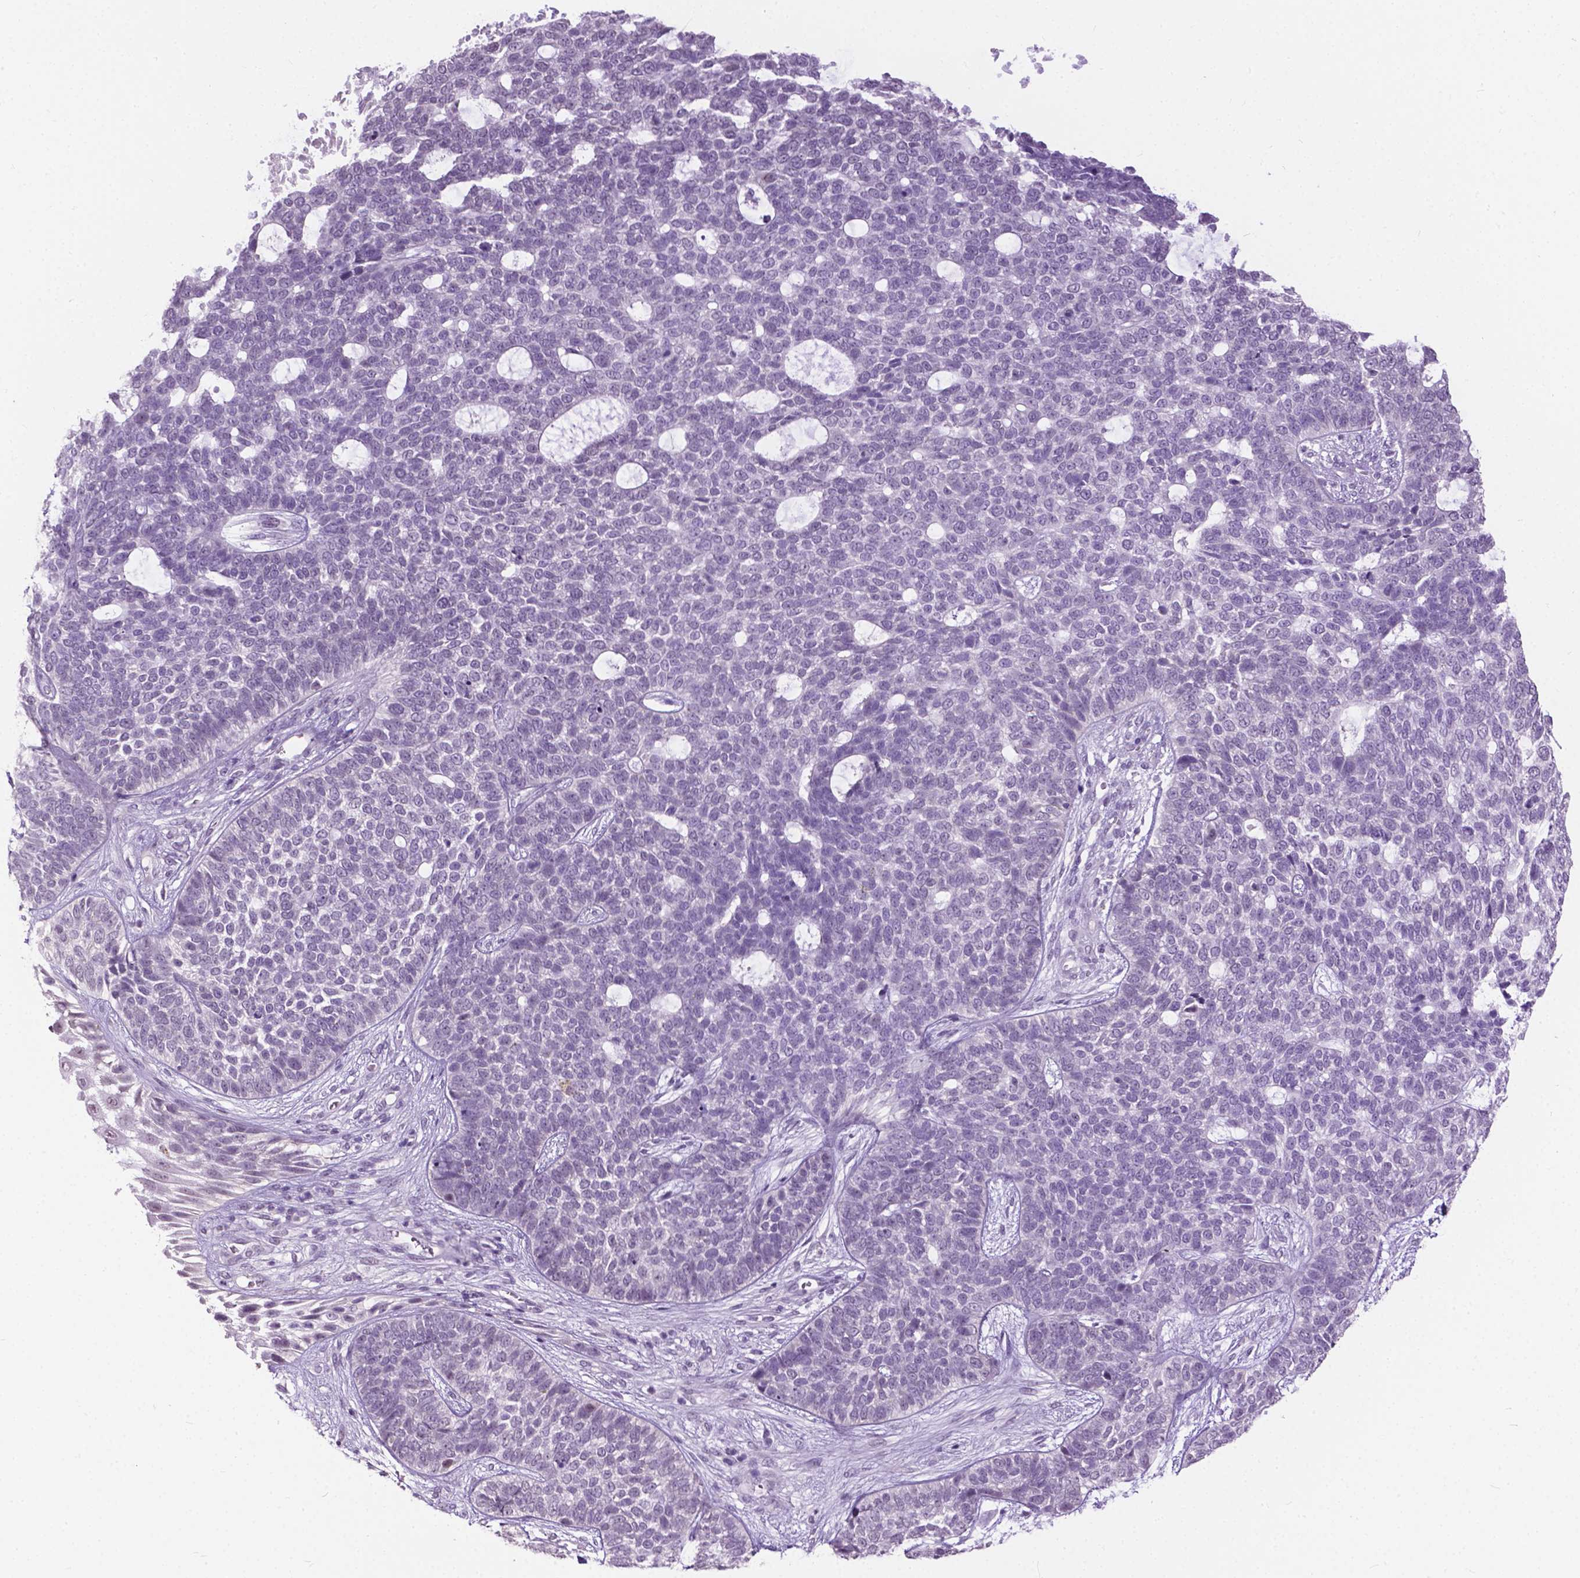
{"staining": {"intensity": "negative", "quantity": "none", "location": "none"}, "tissue": "skin cancer", "cell_type": "Tumor cells", "image_type": "cancer", "snomed": [{"axis": "morphology", "description": "Basal cell carcinoma"}, {"axis": "topography", "description": "Skin"}], "caption": "Tumor cells are negative for protein expression in human basal cell carcinoma (skin).", "gene": "GPR37L1", "patient": {"sex": "female", "age": 69}}